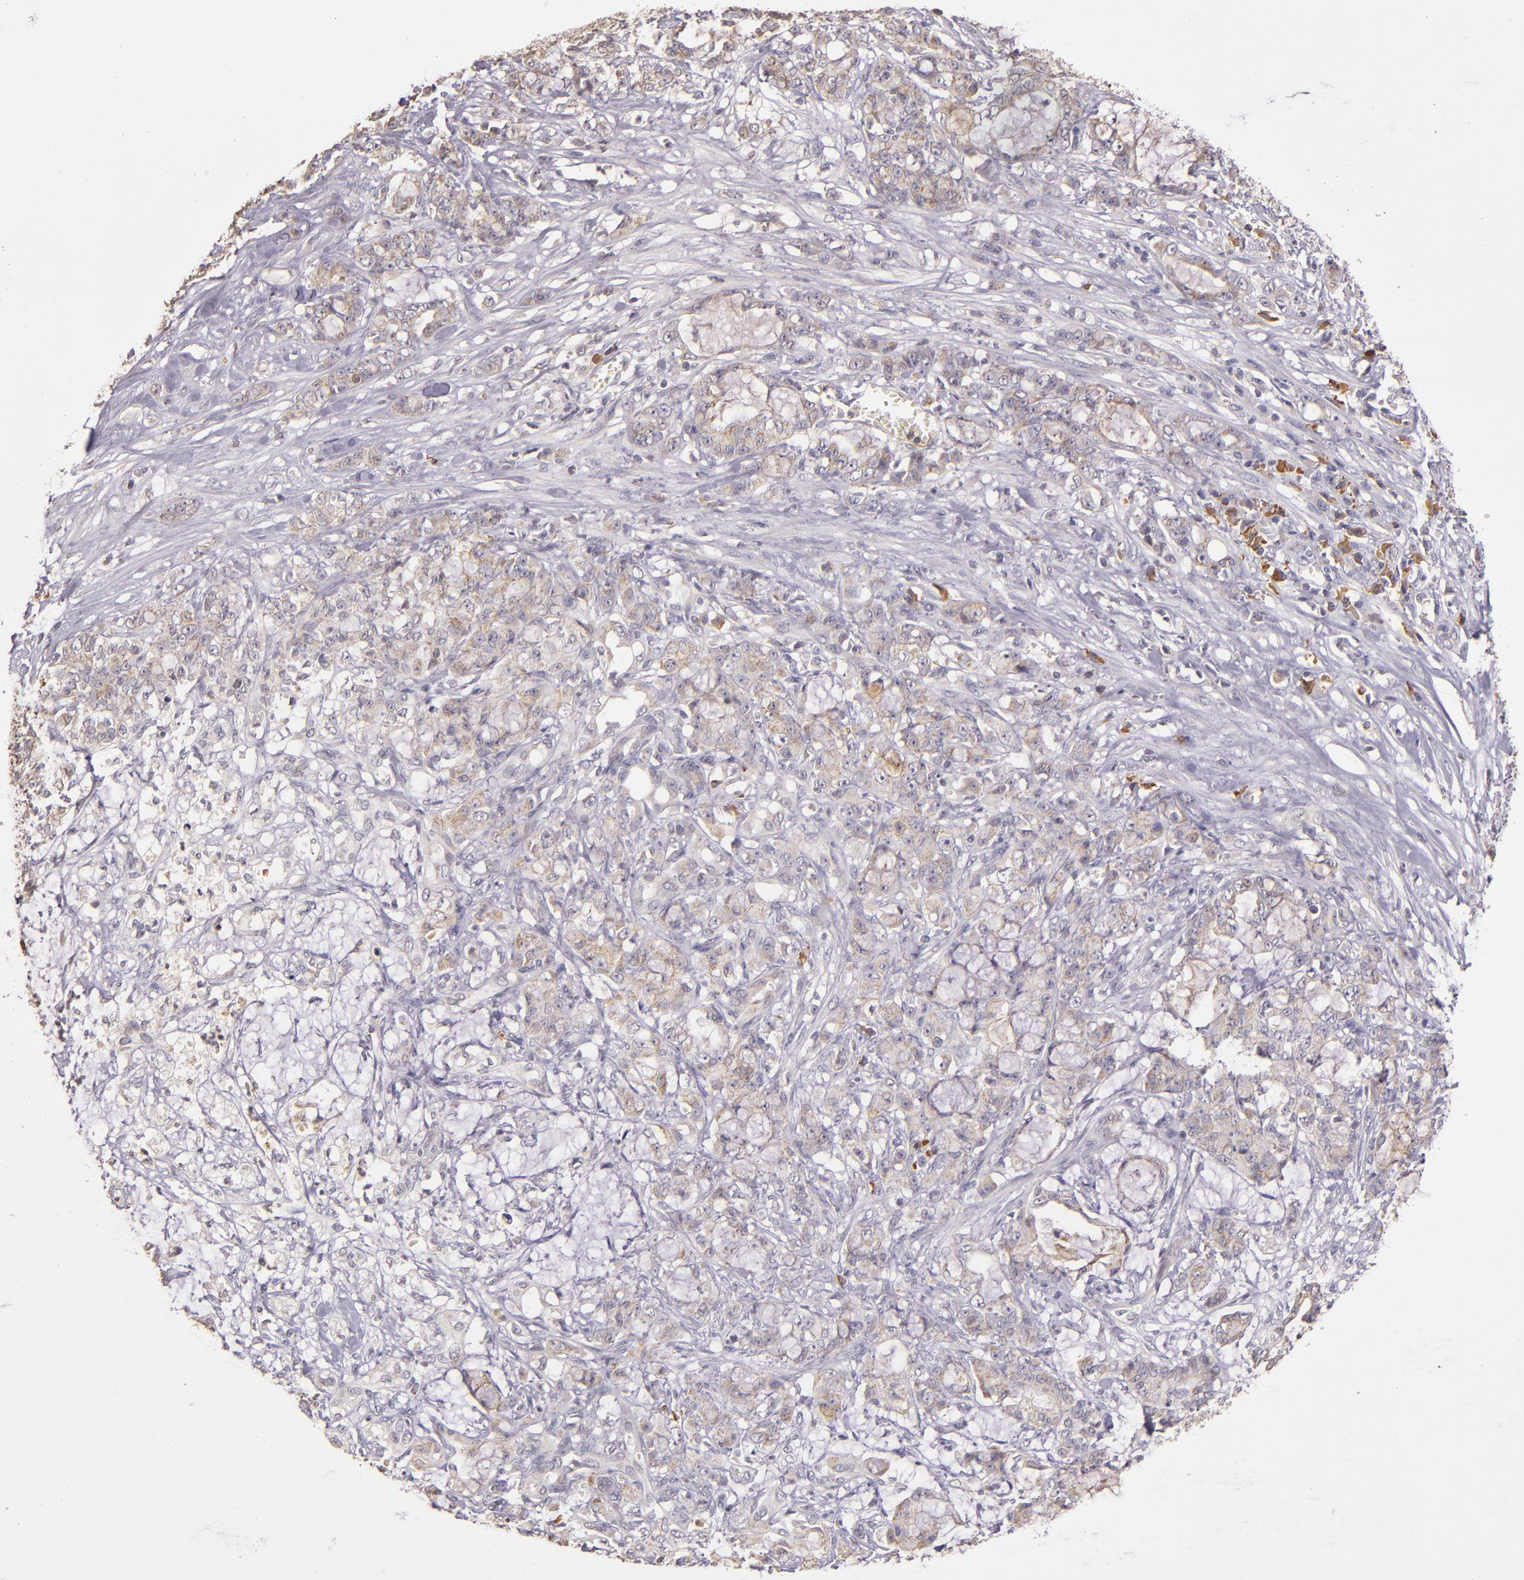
{"staining": {"intensity": "weak", "quantity": ">75%", "location": "cytoplasmic/membranous"}, "tissue": "pancreatic cancer", "cell_type": "Tumor cells", "image_type": "cancer", "snomed": [{"axis": "morphology", "description": "Adenocarcinoma, NOS"}, {"axis": "topography", "description": "Pancreas"}], "caption": "Pancreatic adenocarcinoma was stained to show a protein in brown. There is low levels of weak cytoplasmic/membranous expression in approximately >75% of tumor cells. The protein is shown in brown color, while the nuclei are stained blue.", "gene": "ABL1", "patient": {"sex": "female", "age": 73}}